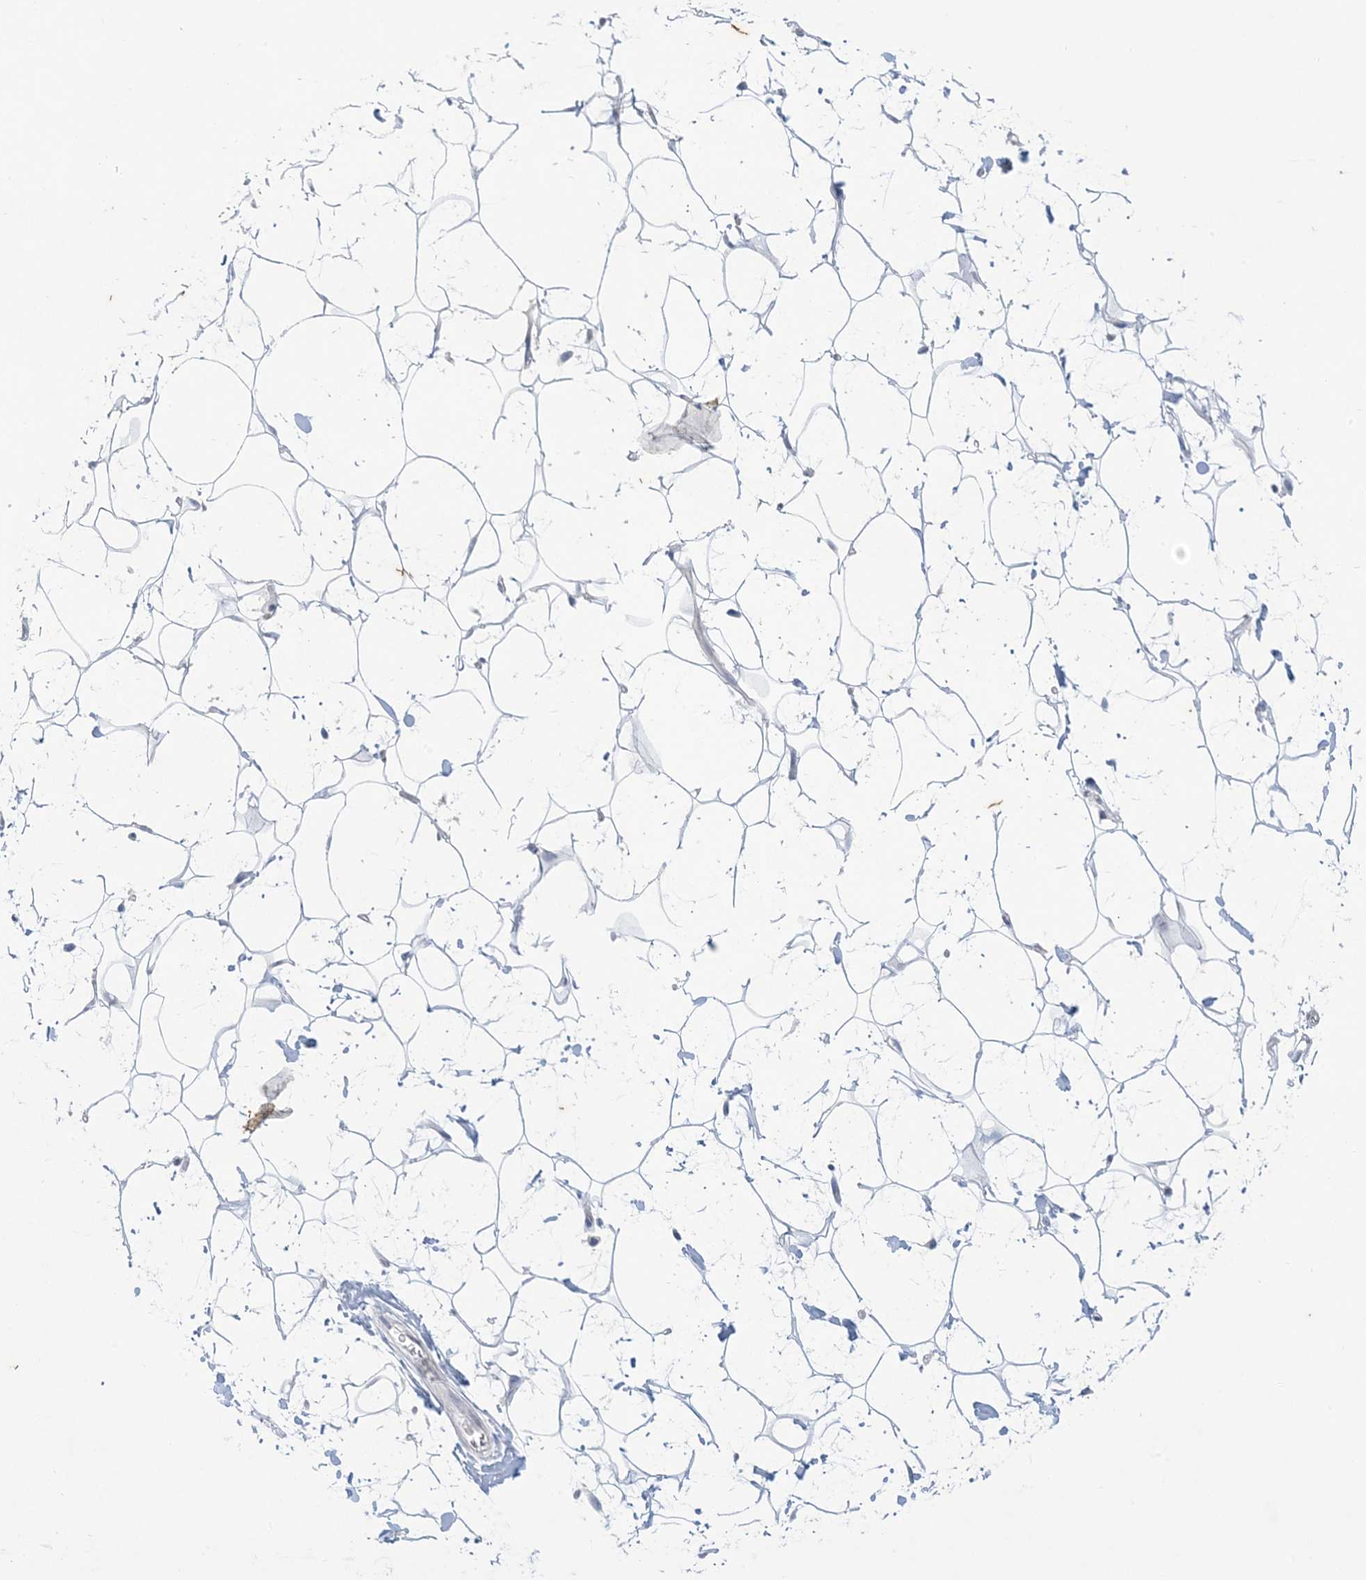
{"staining": {"intensity": "negative", "quantity": "none", "location": "none"}, "tissue": "adipose tissue", "cell_type": "Adipocytes", "image_type": "normal", "snomed": [{"axis": "morphology", "description": "Normal tissue, NOS"}, {"axis": "topography", "description": "Breast"}], "caption": "This is an immunohistochemistry photomicrograph of benign adipose tissue. There is no staining in adipocytes.", "gene": "KIF3A", "patient": {"sex": "female", "age": 26}}